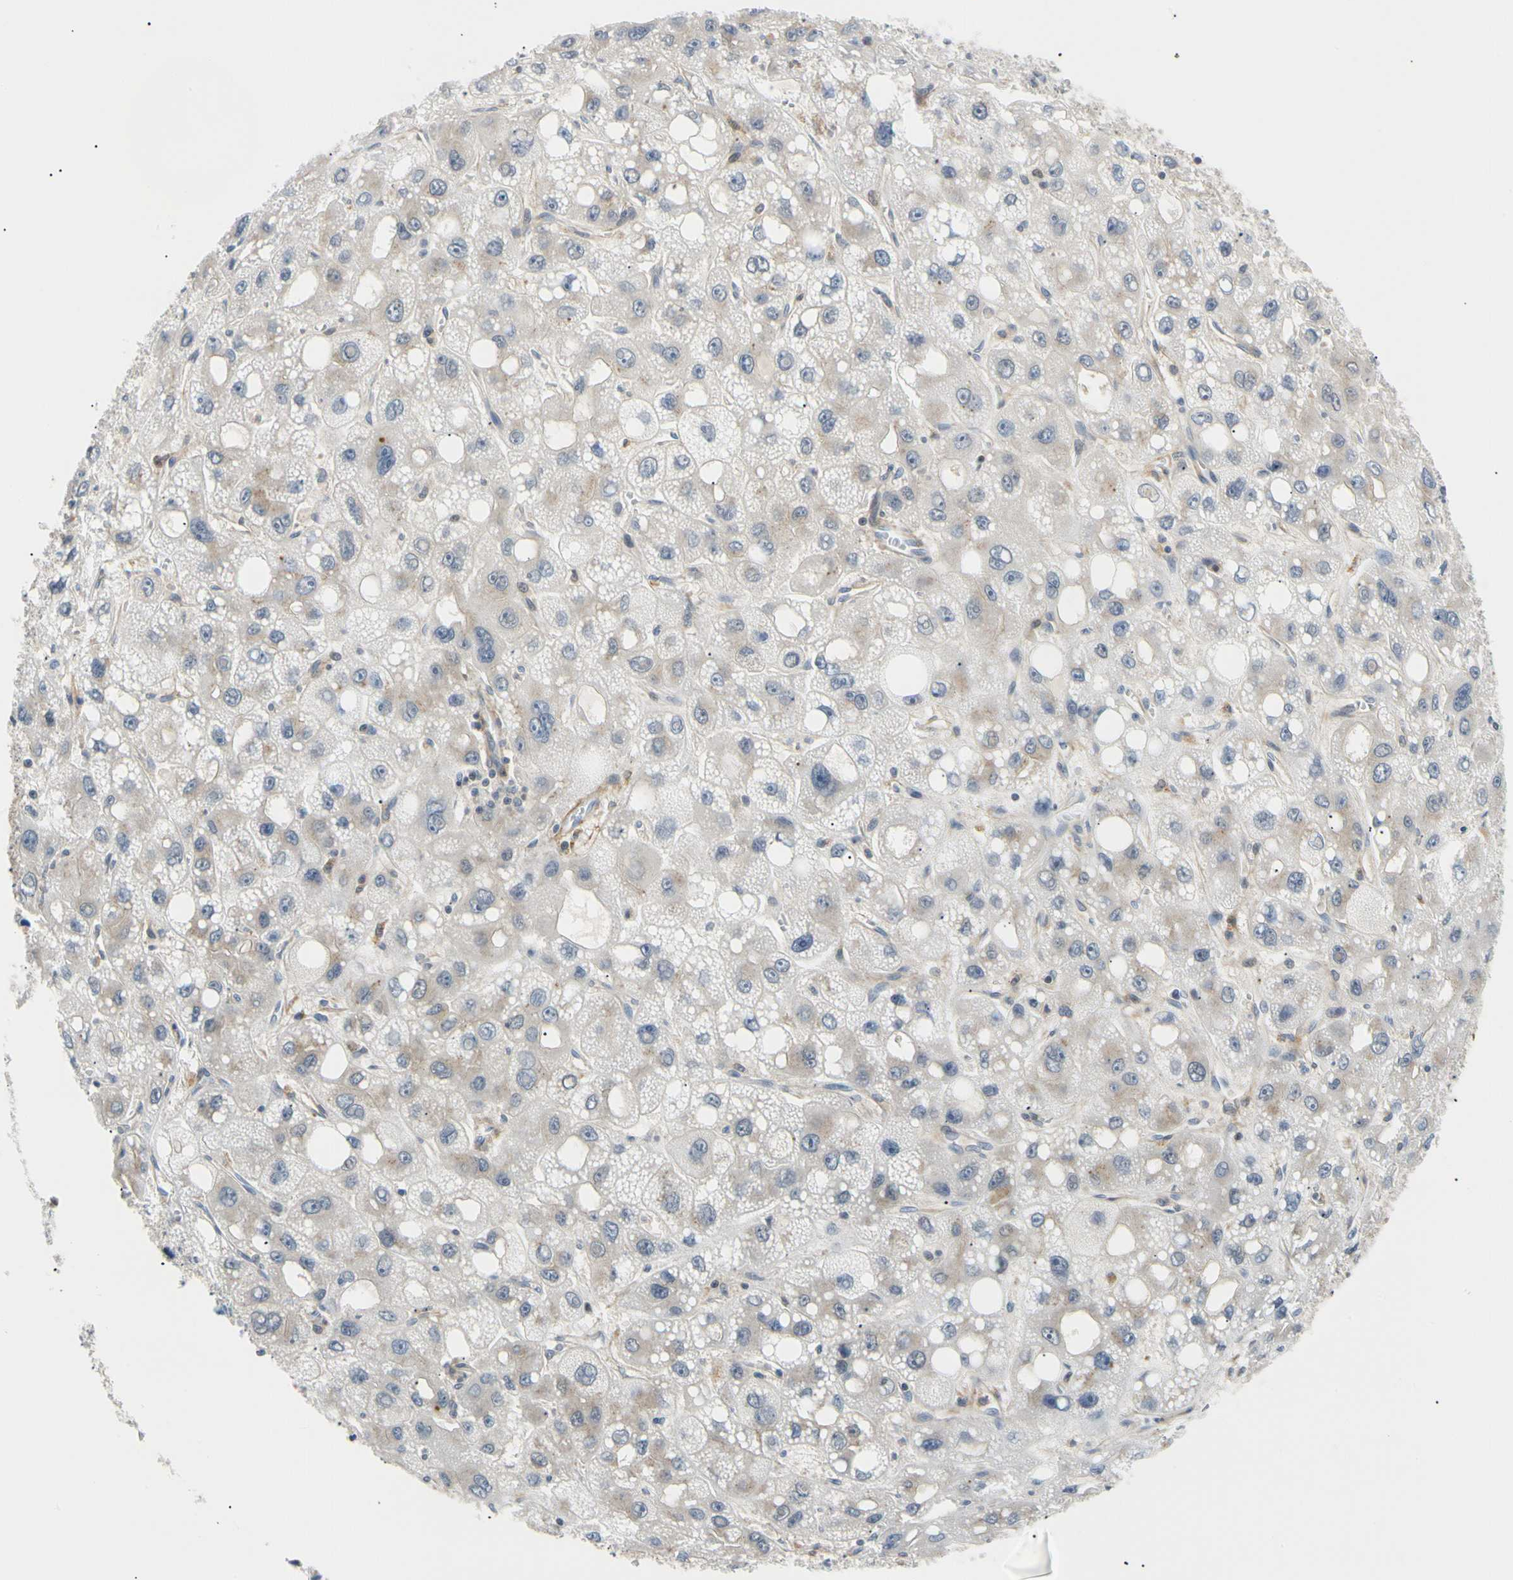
{"staining": {"intensity": "weak", "quantity": "<25%", "location": "cytoplasmic/membranous"}, "tissue": "liver cancer", "cell_type": "Tumor cells", "image_type": "cancer", "snomed": [{"axis": "morphology", "description": "Carcinoma, Hepatocellular, NOS"}, {"axis": "topography", "description": "Liver"}], "caption": "Tumor cells are negative for protein expression in human liver cancer. (Brightfield microscopy of DAB (3,3'-diaminobenzidine) immunohistochemistry (IHC) at high magnification).", "gene": "SEC23B", "patient": {"sex": "male", "age": 55}}